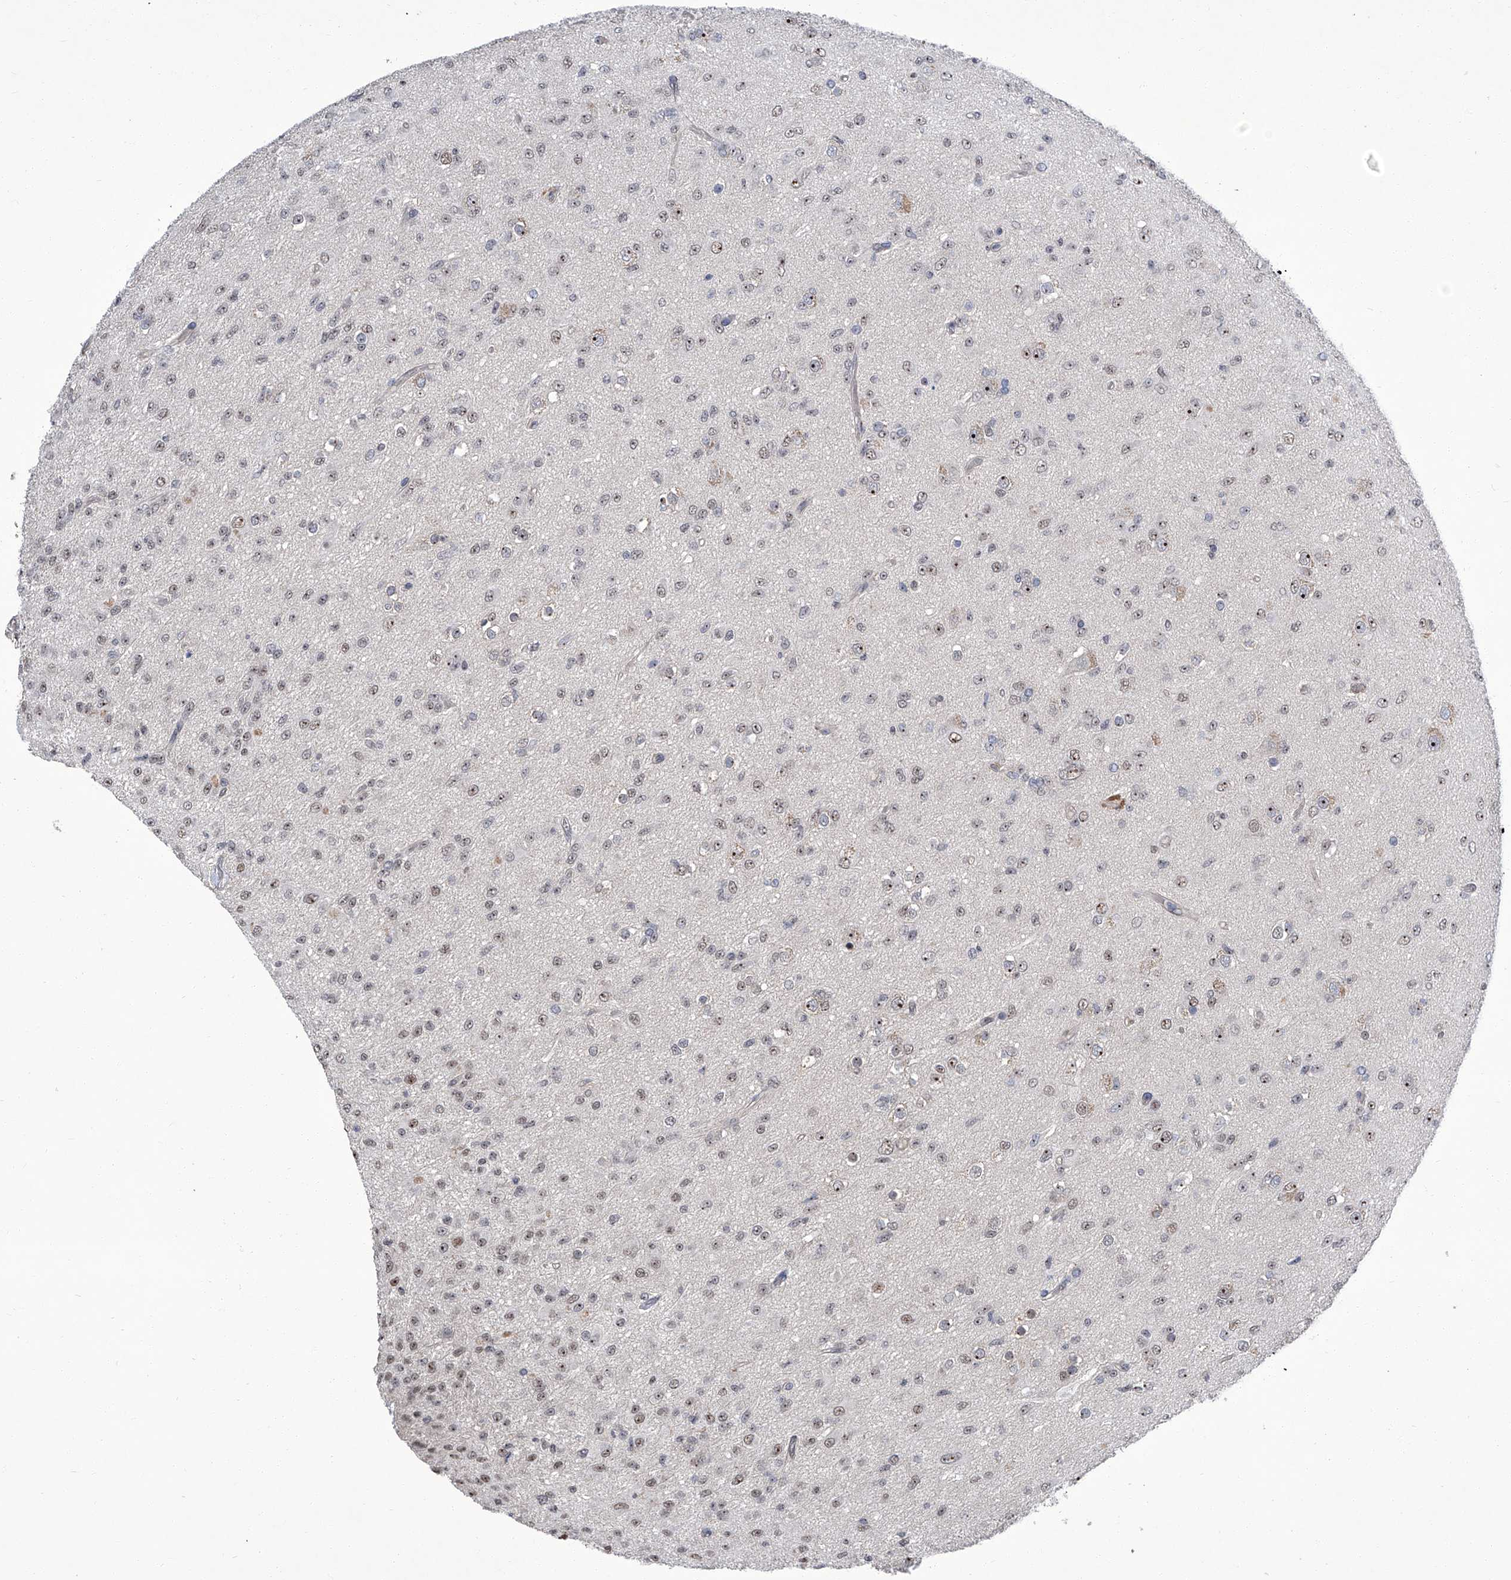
{"staining": {"intensity": "moderate", "quantity": "25%-75%", "location": "nuclear"}, "tissue": "glioma", "cell_type": "Tumor cells", "image_type": "cancer", "snomed": [{"axis": "morphology", "description": "Glioma, malignant, Low grade"}, {"axis": "topography", "description": "Brain"}], "caption": "About 25%-75% of tumor cells in low-grade glioma (malignant) reveal moderate nuclear protein staining as visualized by brown immunohistochemical staining.", "gene": "CMTR1", "patient": {"sex": "male", "age": 65}}